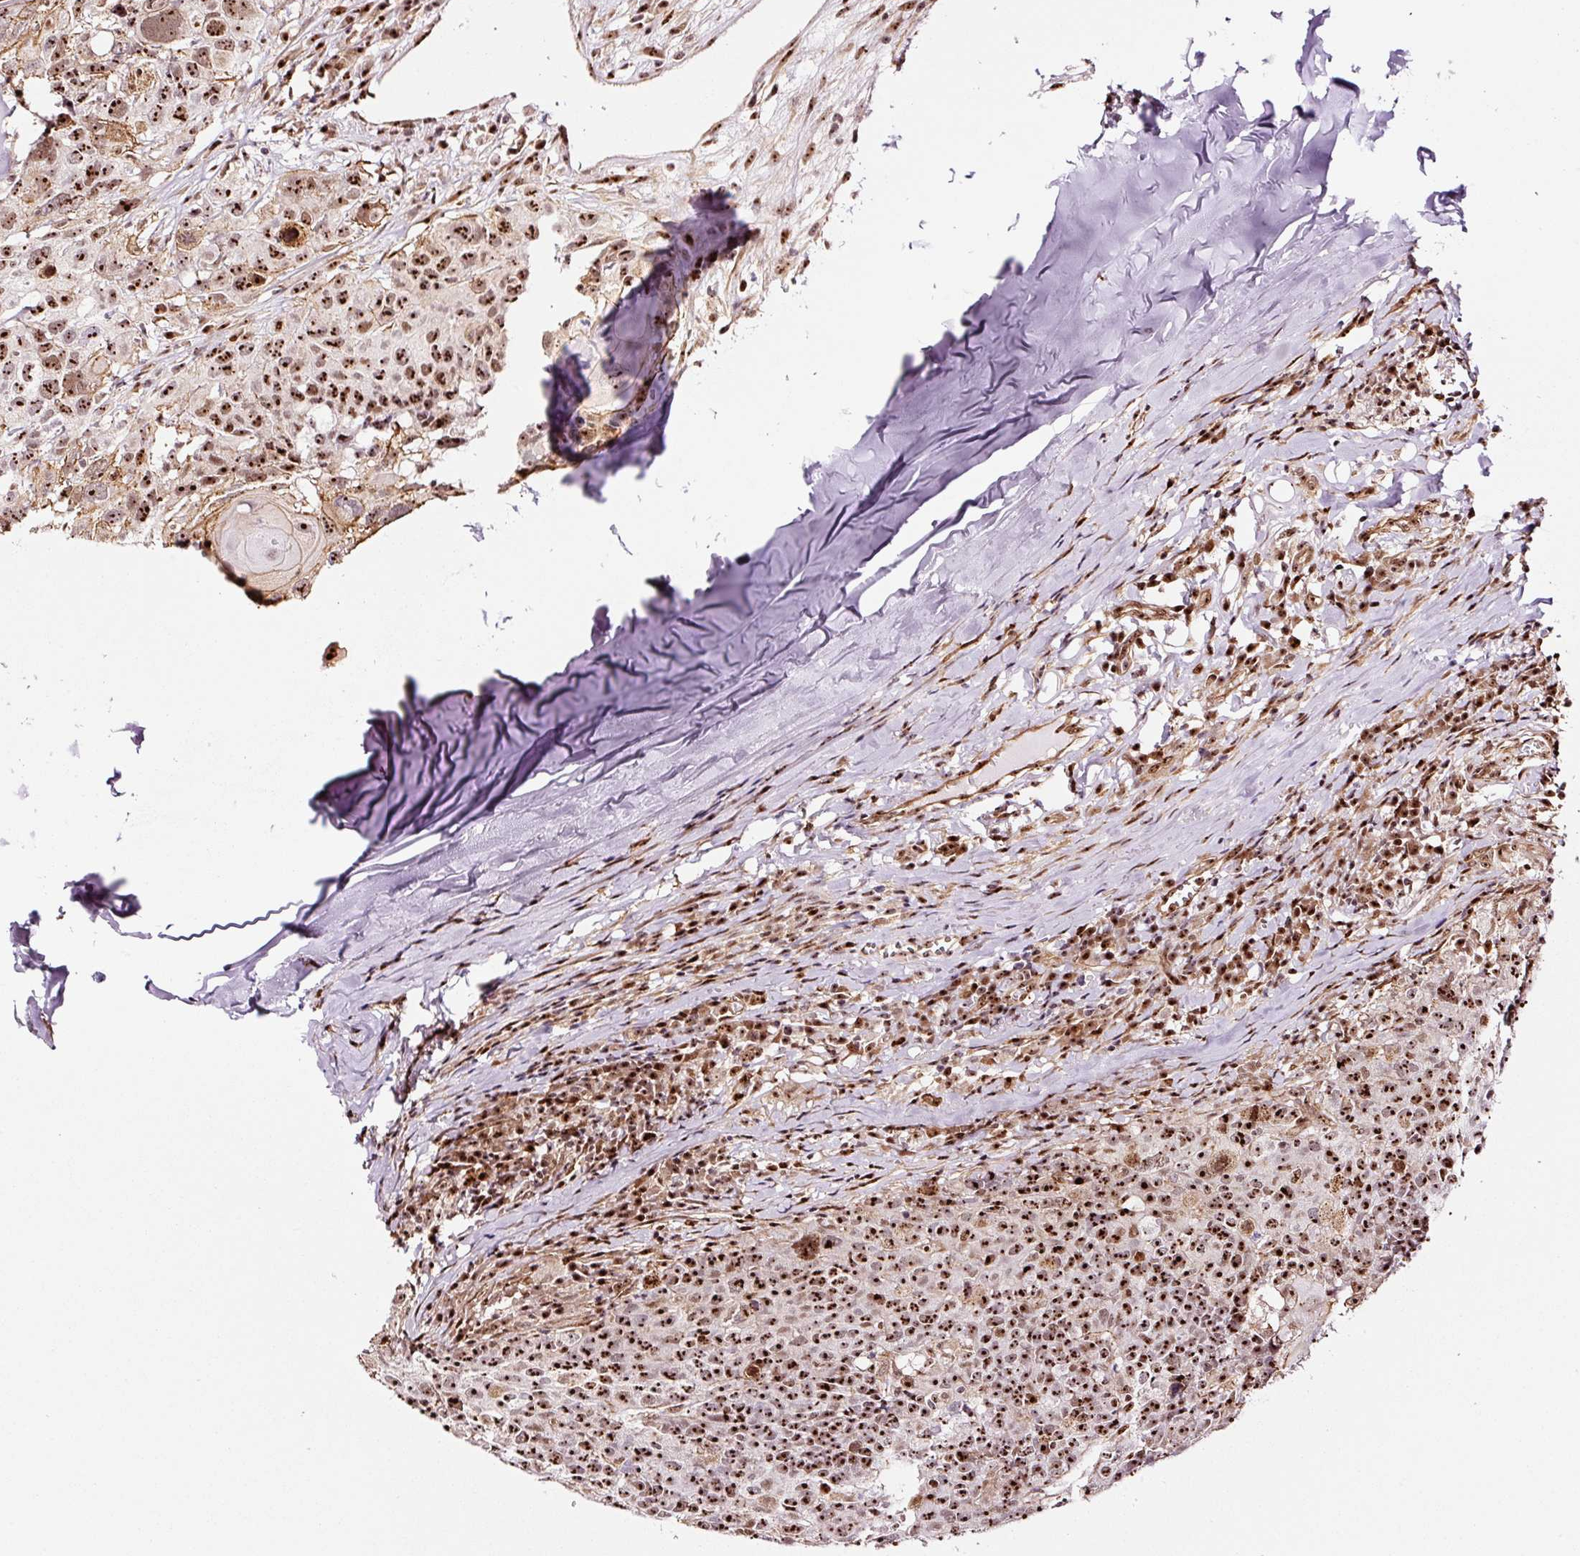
{"staining": {"intensity": "strong", "quantity": ">75%", "location": "nuclear"}, "tissue": "head and neck cancer", "cell_type": "Tumor cells", "image_type": "cancer", "snomed": [{"axis": "morphology", "description": "Normal tissue, NOS"}, {"axis": "morphology", "description": "Squamous cell carcinoma, NOS"}, {"axis": "topography", "description": "Skeletal muscle"}, {"axis": "topography", "description": "Vascular tissue"}, {"axis": "topography", "description": "Peripheral nerve tissue"}, {"axis": "topography", "description": "Head-Neck"}], "caption": "The image displays a brown stain indicating the presence of a protein in the nuclear of tumor cells in head and neck cancer (squamous cell carcinoma).", "gene": "GNL3", "patient": {"sex": "male", "age": 66}}